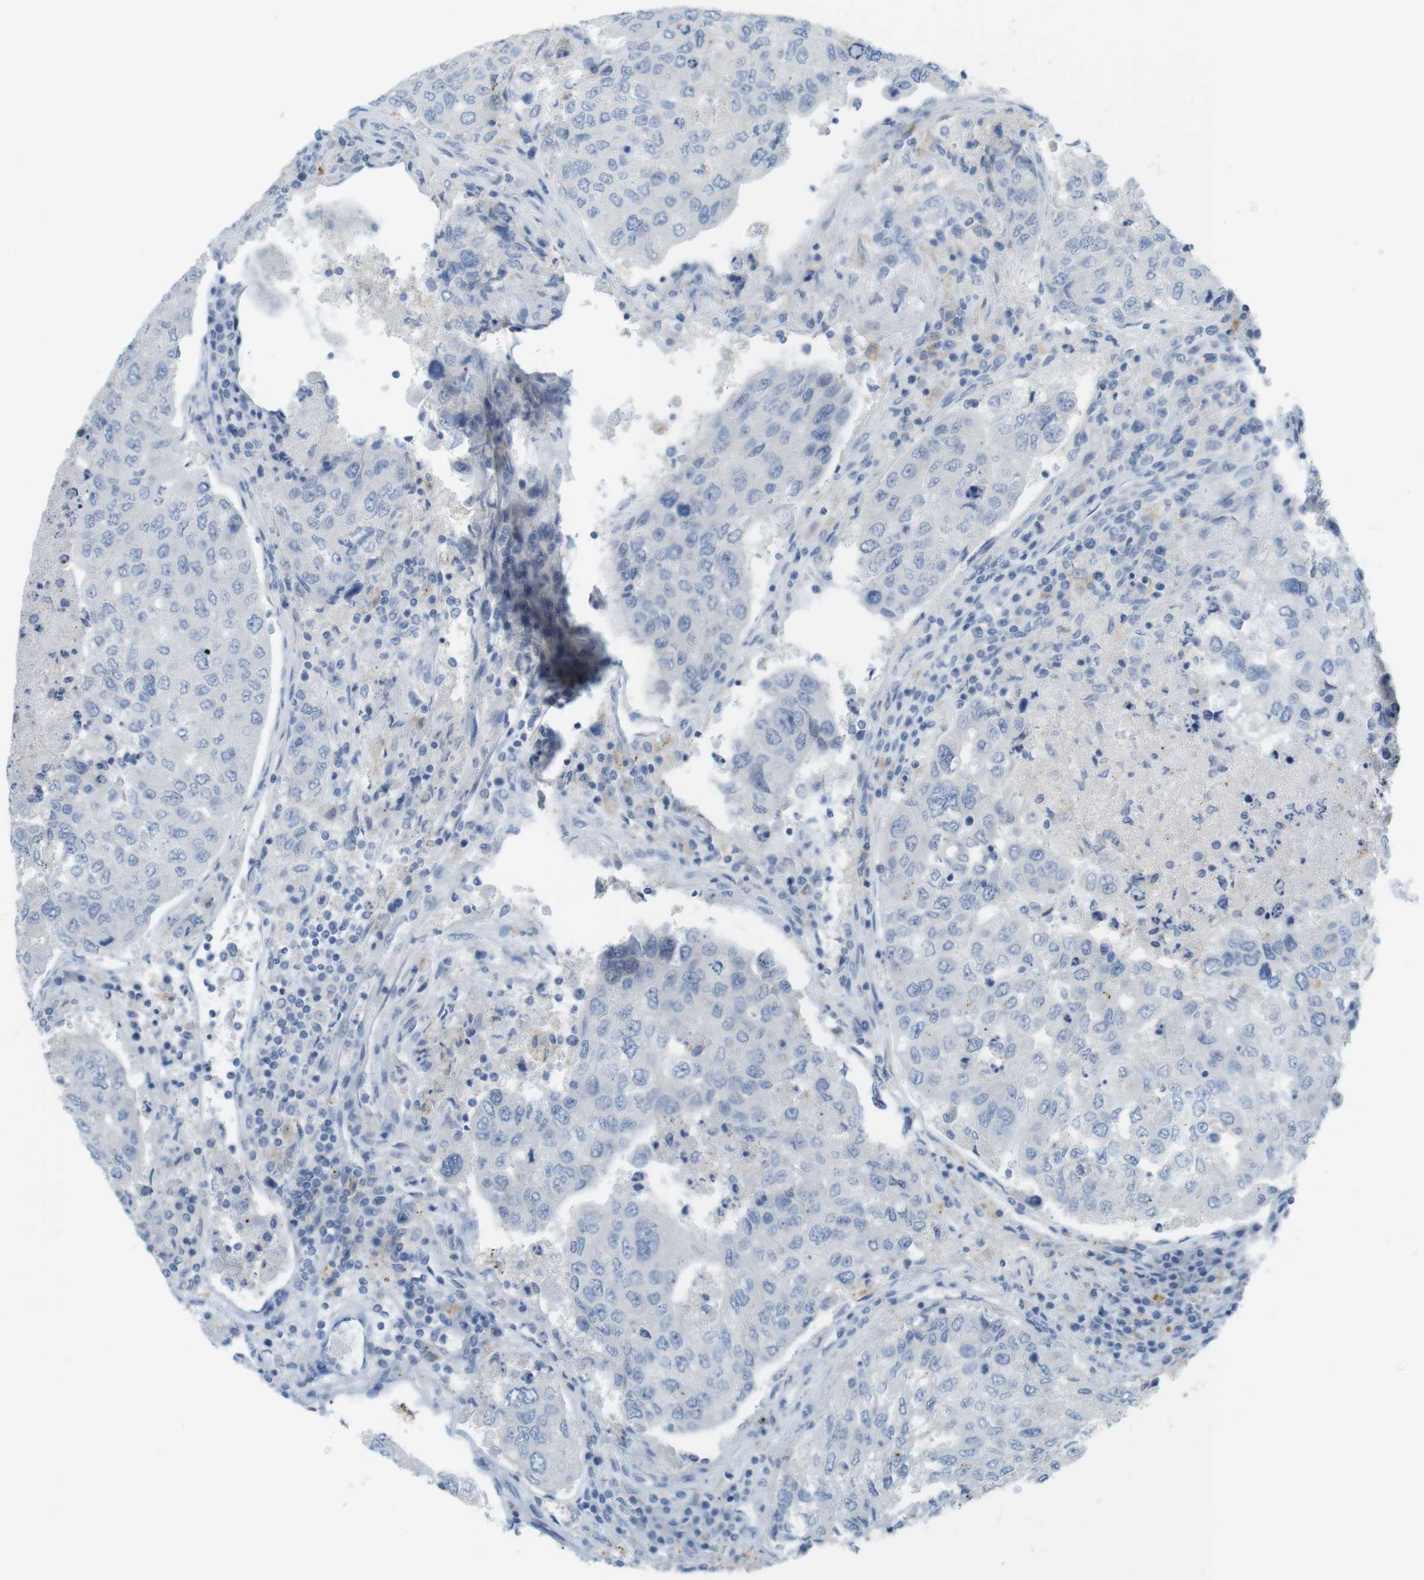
{"staining": {"intensity": "negative", "quantity": "none", "location": "none"}, "tissue": "urothelial cancer", "cell_type": "Tumor cells", "image_type": "cancer", "snomed": [{"axis": "morphology", "description": "Urothelial carcinoma, High grade"}, {"axis": "topography", "description": "Lymph node"}, {"axis": "topography", "description": "Urinary bladder"}], "caption": "Protein analysis of urothelial carcinoma (high-grade) exhibits no significant staining in tumor cells.", "gene": "YIPF1", "patient": {"sex": "male", "age": 51}}